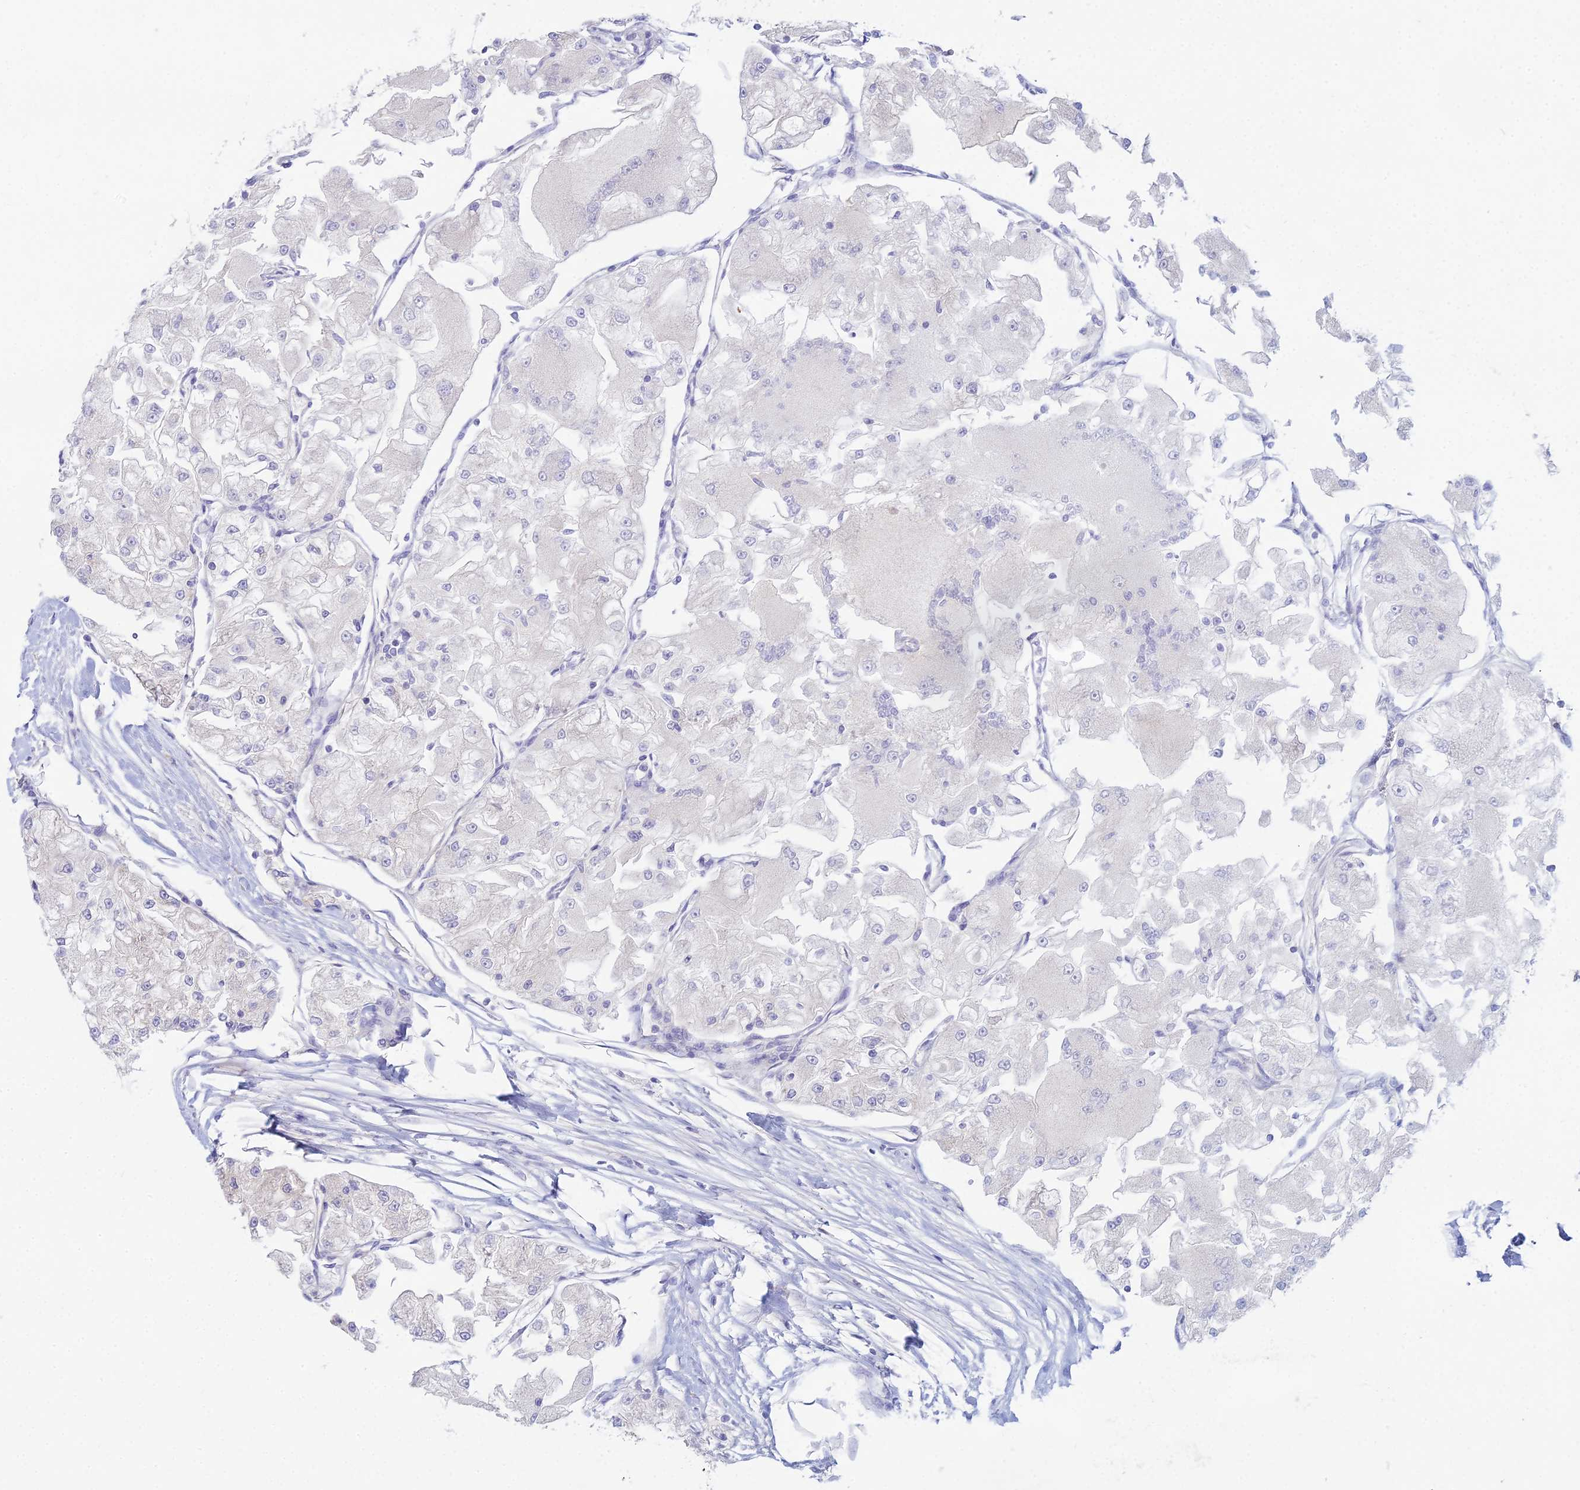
{"staining": {"intensity": "negative", "quantity": "none", "location": "none"}, "tissue": "renal cancer", "cell_type": "Tumor cells", "image_type": "cancer", "snomed": [{"axis": "morphology", "description": "Adenocarcinoma, NOS"}, {"axis": "topography", "description": "Kidney"}], "caption": "There is no significant staining in tumor cells of renal adenocarcinoma. Nuclei are stained in blue.", "gene": "ZNF564", "patient": {"sex": "female", "age": 72}}